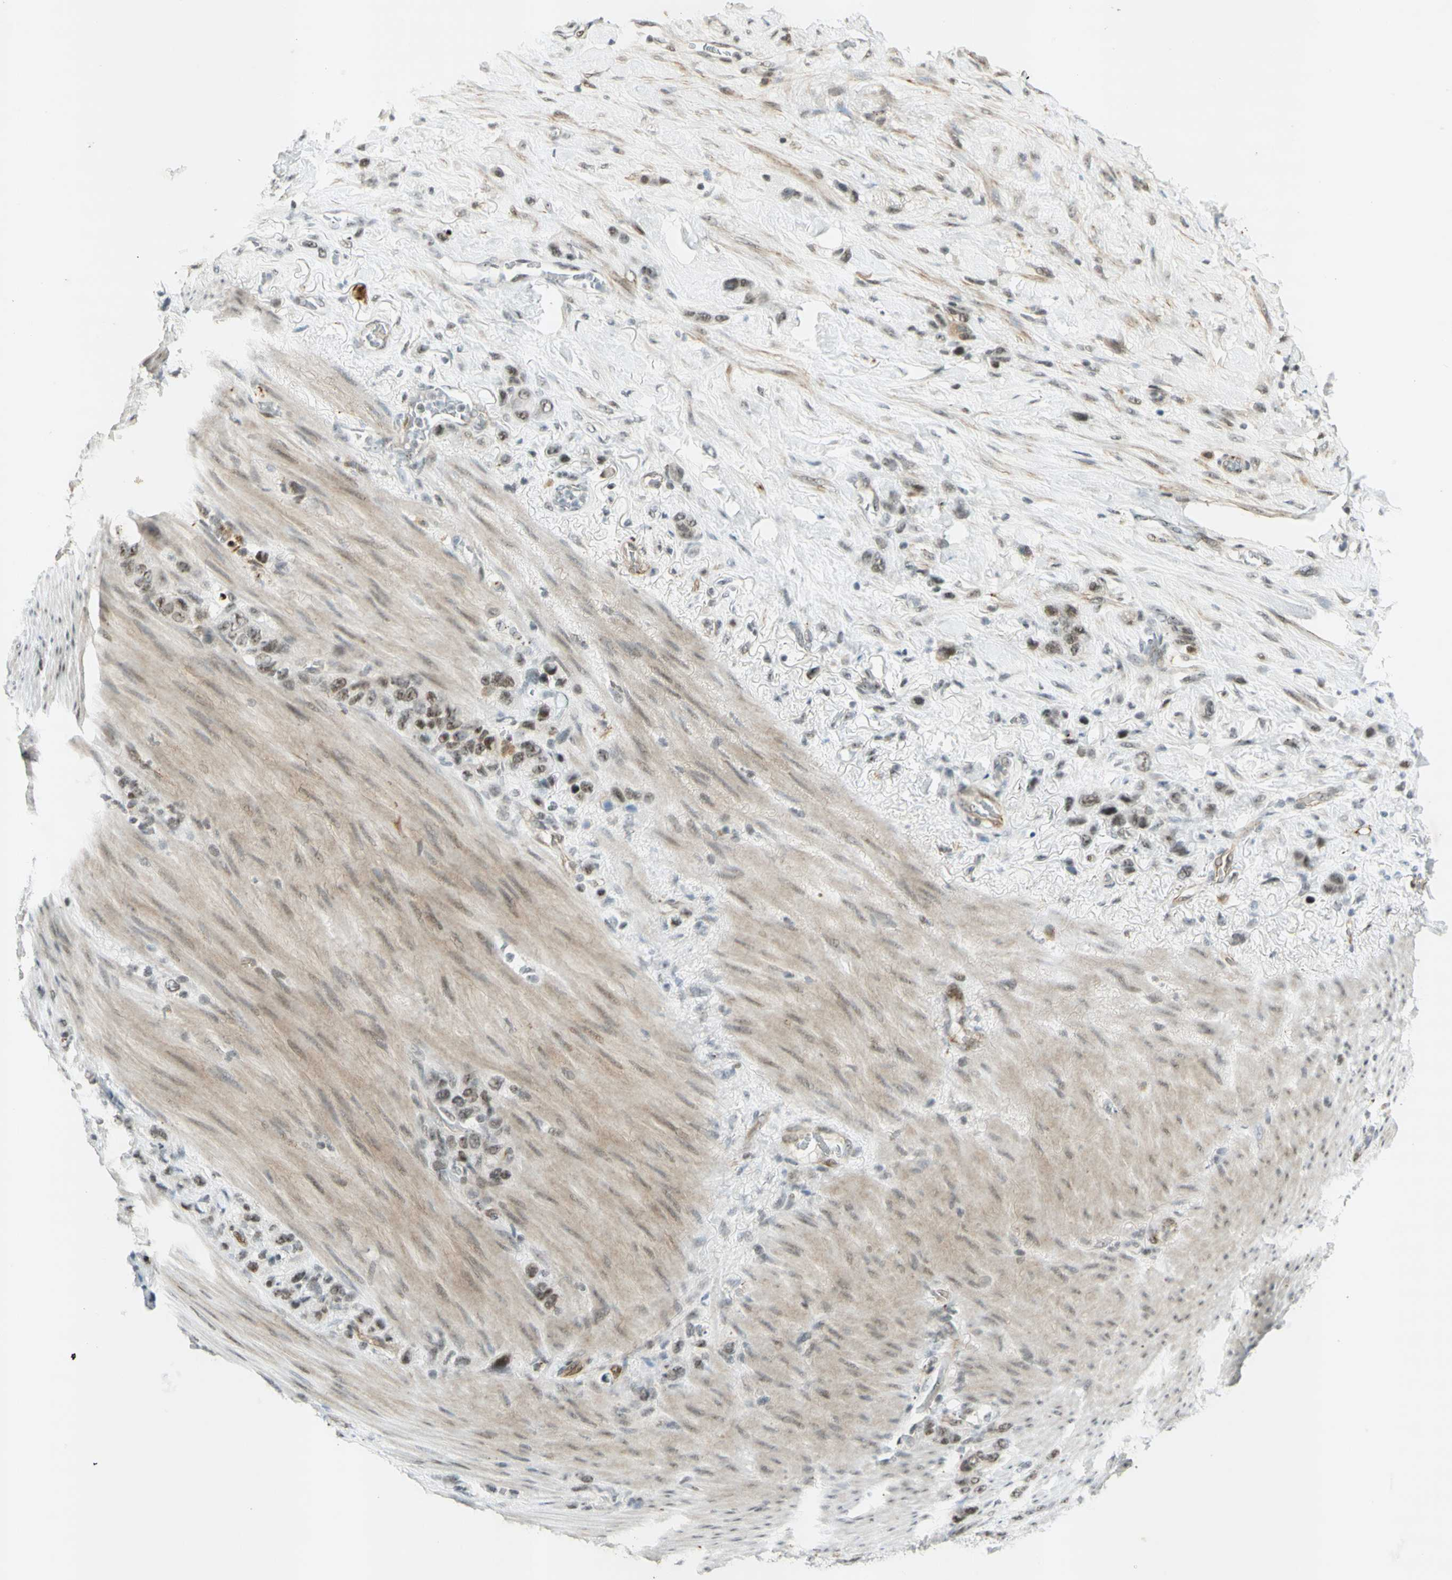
{"staining": {"intensity": "moderate", "quantity": ">75%", "location": "nuclear"}, "tissue": "stomach cancer", "cell_type": "Tumor cells", "image_type": "cancer", "snomed": [{"axis": "morphology", "description": "Adenocarcinoma, NOS"}, {"axis": "morphology", "description": "Adenocarcinoma, High grade"}, {"axis": "topography", "description": "Stomach, upper"}, {"axis": "topography", "description": "Stomach, lower"}], "caption": "Protein expression analysis of human stomach cancer (high-grade adenocarcinoma) reveals moderate nuclear staining in about >75% of tumor cells. (brown staining indicates protein expression, while blue staining denotes nuclei).", "gene": "IRF1", "patient": {"sex": "female", "age": 65}}